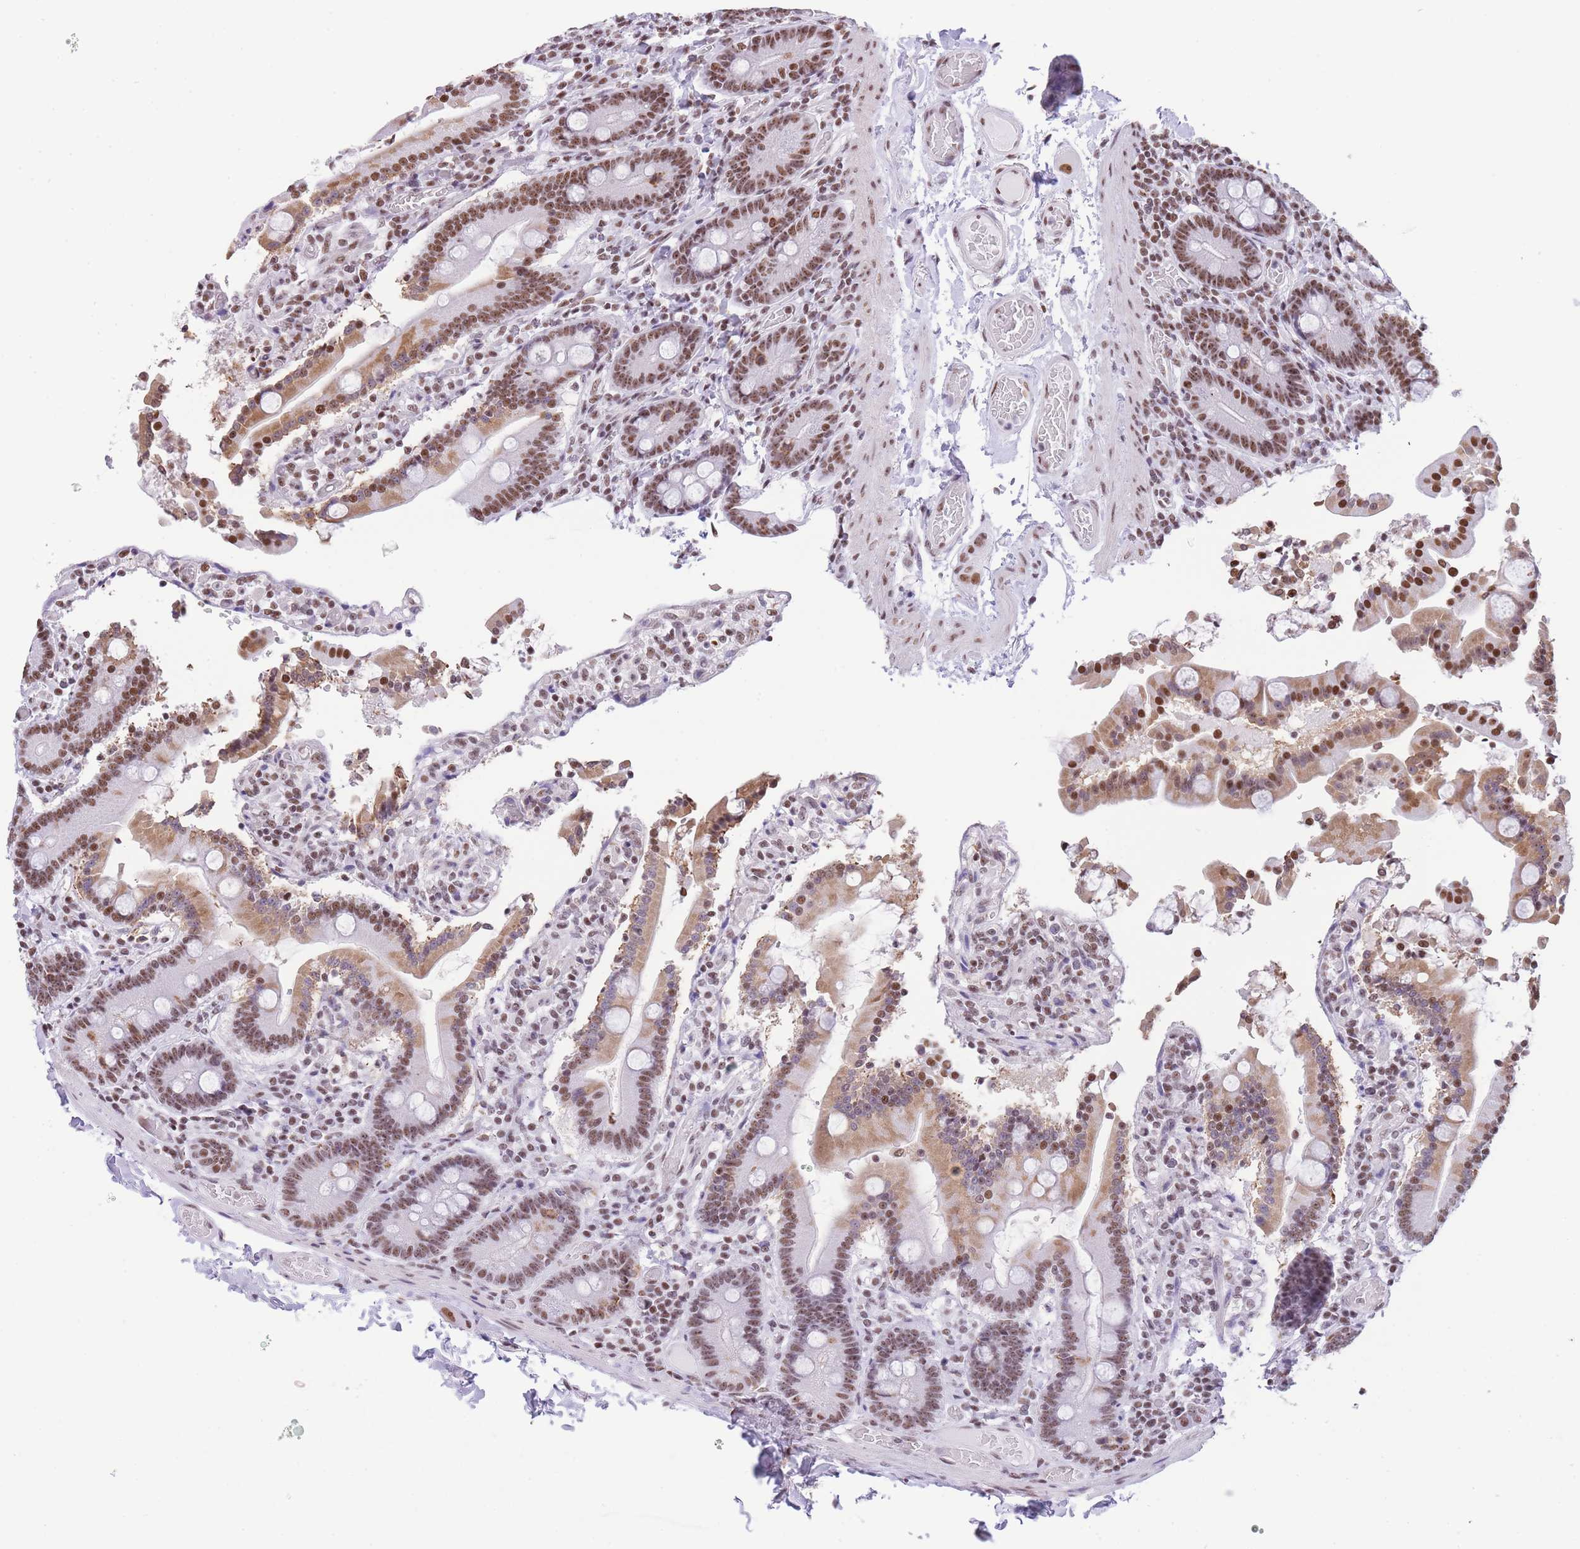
{"staining": {"intensity": "strong", "quantity": ">75%", "location": "nuclear"}, "tissue": "duodenum", "cell_type": "Glandular cells", "image_type": "normal", "snomed": [{"axis": "morphology", "description": "Normal tissue, NOS"}, {"axis": "topography", "description": "Duodenum"}], "caption": "High-power microscopy captured an immunohistochemistry histopathology image of benign duodenum, revealing strong nuclear positivity in about >75% of glandular cells.", "gene": "EVC2", "patient": {"sex": "male", "age": 55}}